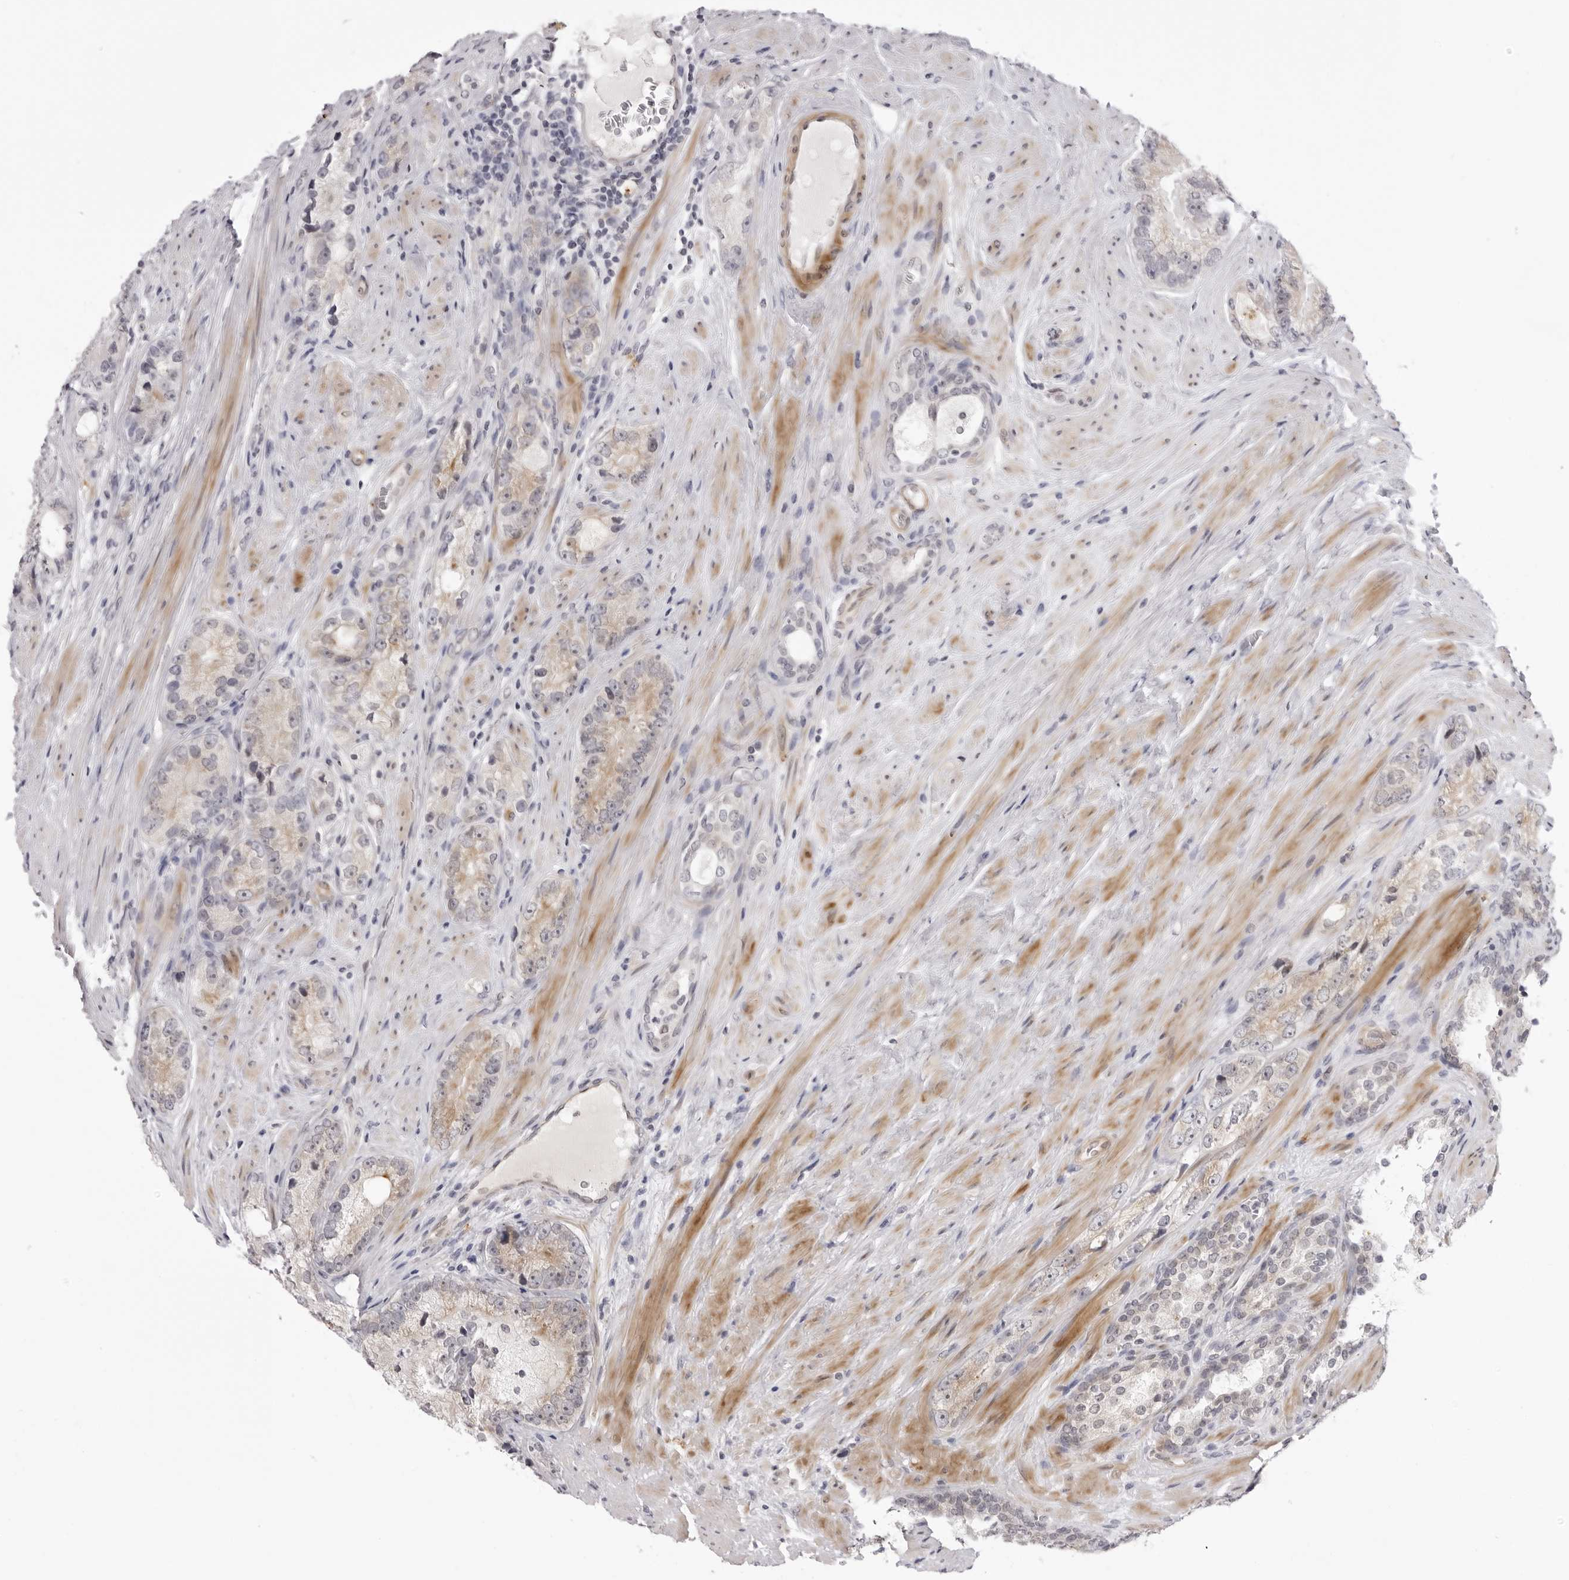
{"staining": {"intensity": "moderate", "quantity": "<25%", "location": "cytoplasmic/membranous"}, "tissue": "prostate cancer", "cell_type": "Tumor cells", "image_type": "cancer", "snomed": [{"axis": "morphology", "description": "Adenocarcinoma, High grade"}, {"axis": "topography", "description": "Prostate"}], "caption": "Human adenocarcinoma (high-grade) (prostate) stained for a protein (brown) exhibits moderate cytoplasmic/membranous positive staining in about <25% of tumor cells.", "gene": "SUGCT", "patient": {"sex": "male", "age": 56}}